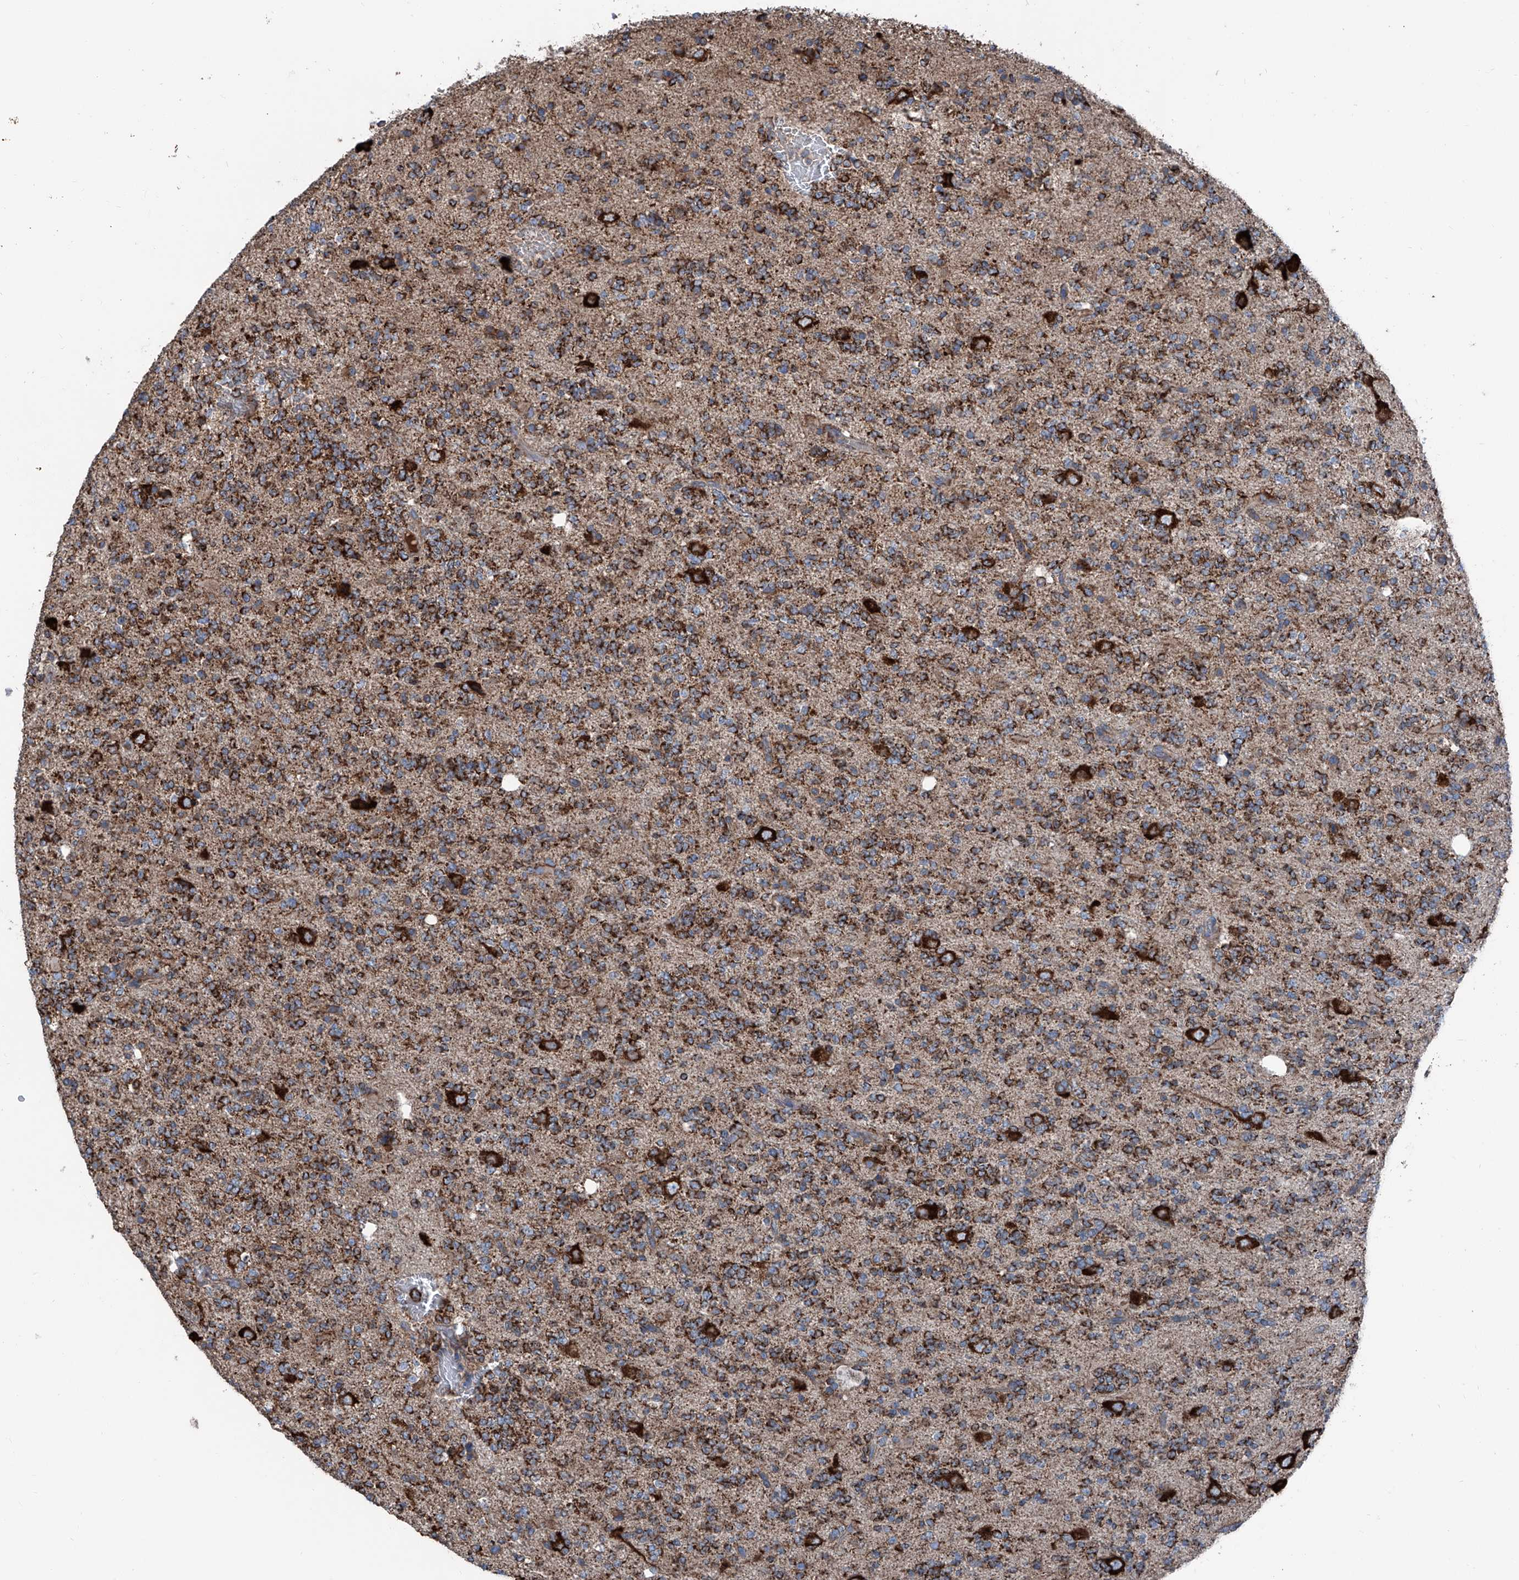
{"staining": {"intensity": "strong", "quantity": ">75%", "location": "cytoplasmic/membranous"}, "tissue": "glioma", "cell_type": "Tumor cells", "image_type": "cancer", "snomed": [{"axis": "morphology", "description": "Glioma, malignant, High grade"}, {"axis": "topography", "description": "Brain"}], "caption": "Malignant high-grade glioma tissue reveals strong cytoplasmic/membranous expression in about >75% of tumor cells, visualized by immunohistochemistry.", "gene": "GPAT3", "patient": {"sex": "female", "age": 62}}